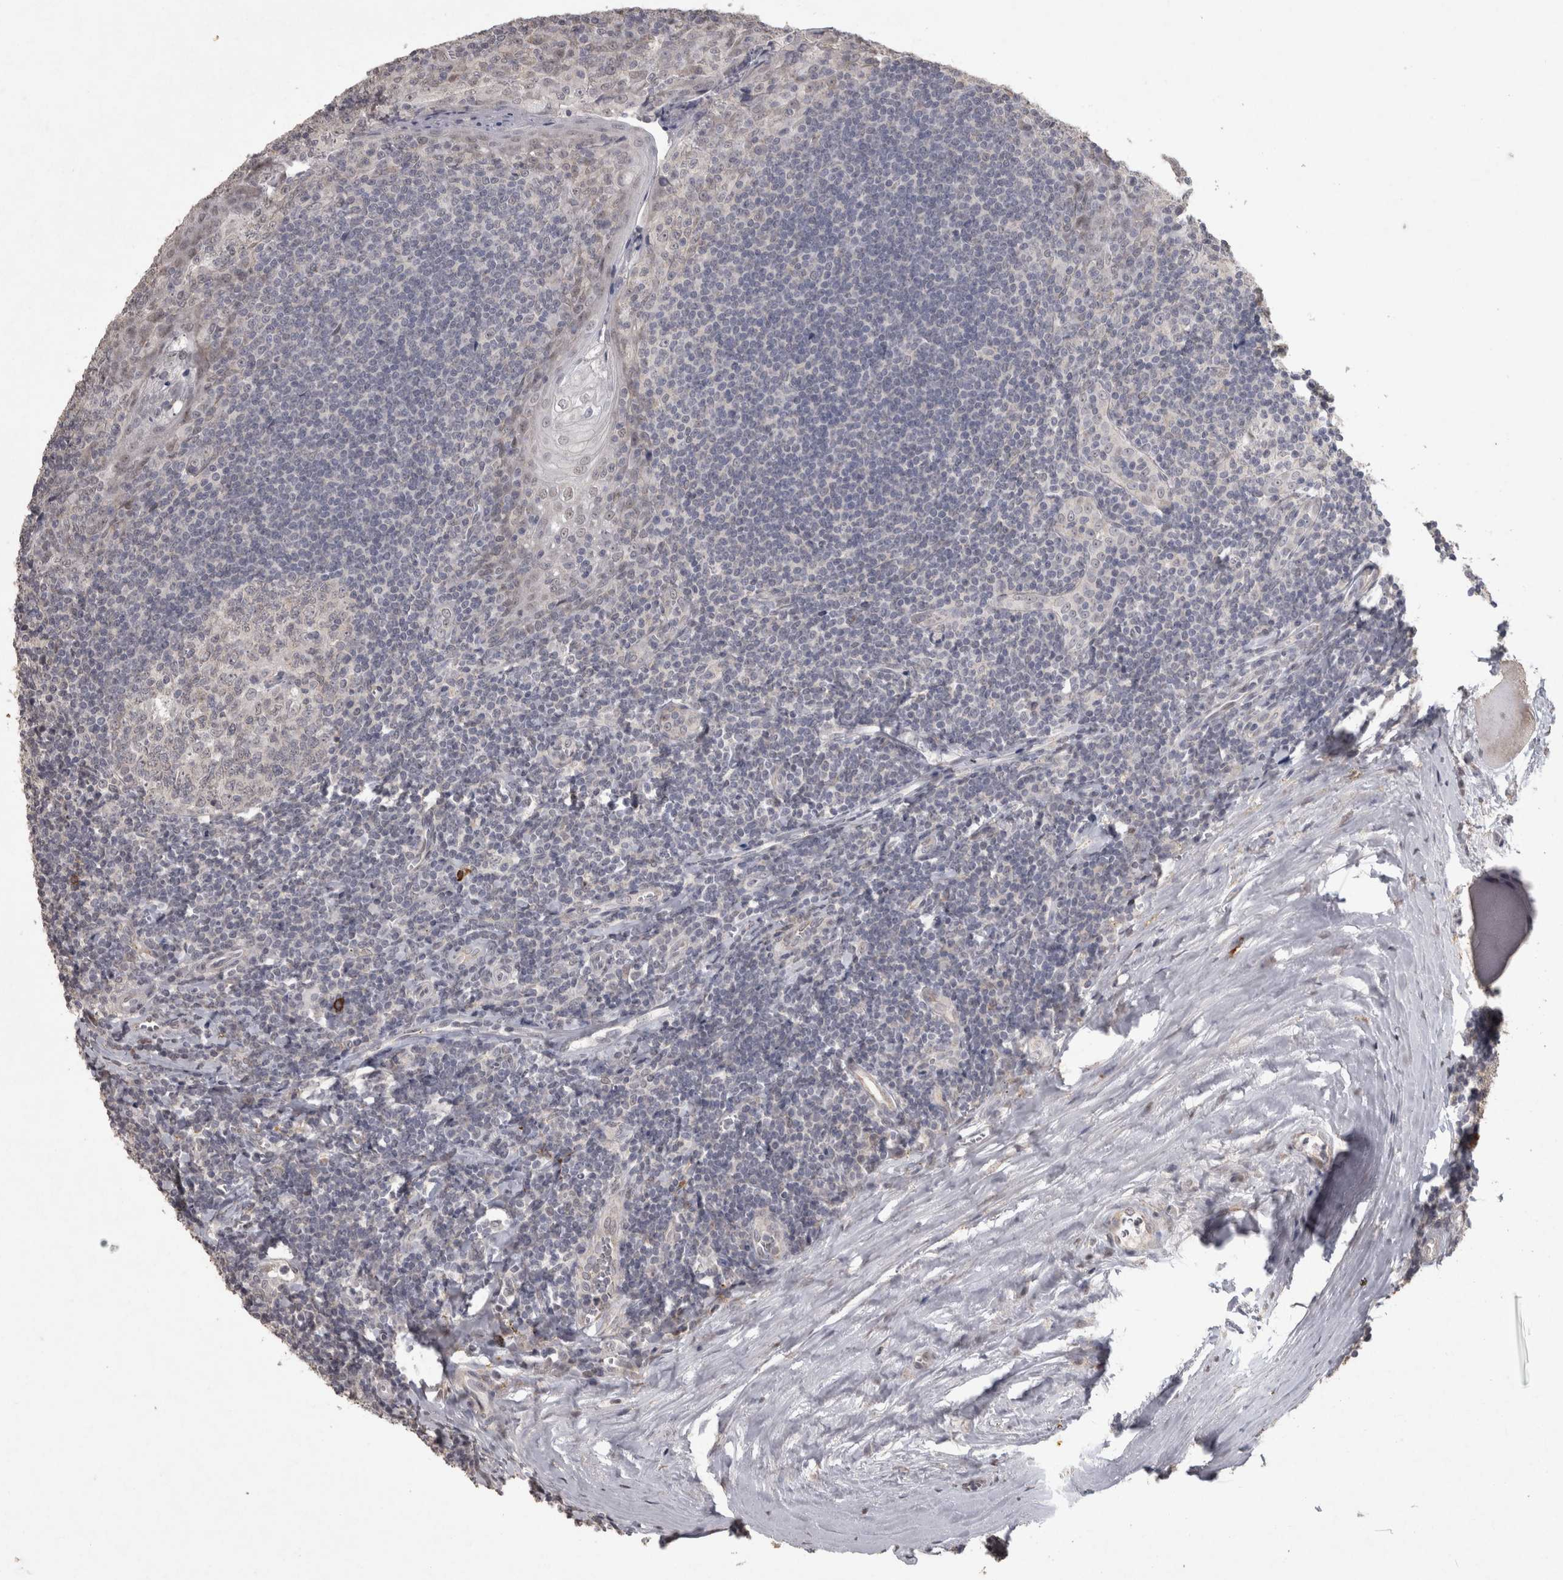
{"staining": {"intensity": "negative", "quantity": "none", "location": "none"}, "tissue": "tonsil", "cell_type": "Germinal center cells", "image_type": "normal", "snomed": [{"axis": "morphology", "description": "Normal tissue, NOS"}, {"axis": "topography", "description": "Tonsil"}], "caption": "Immunohistochemistry of unremarkable human tonsil reveals no positivity in germinal center cells.", "gene": "MEP1A", "patient": {"sex": "male", "age": 27}}